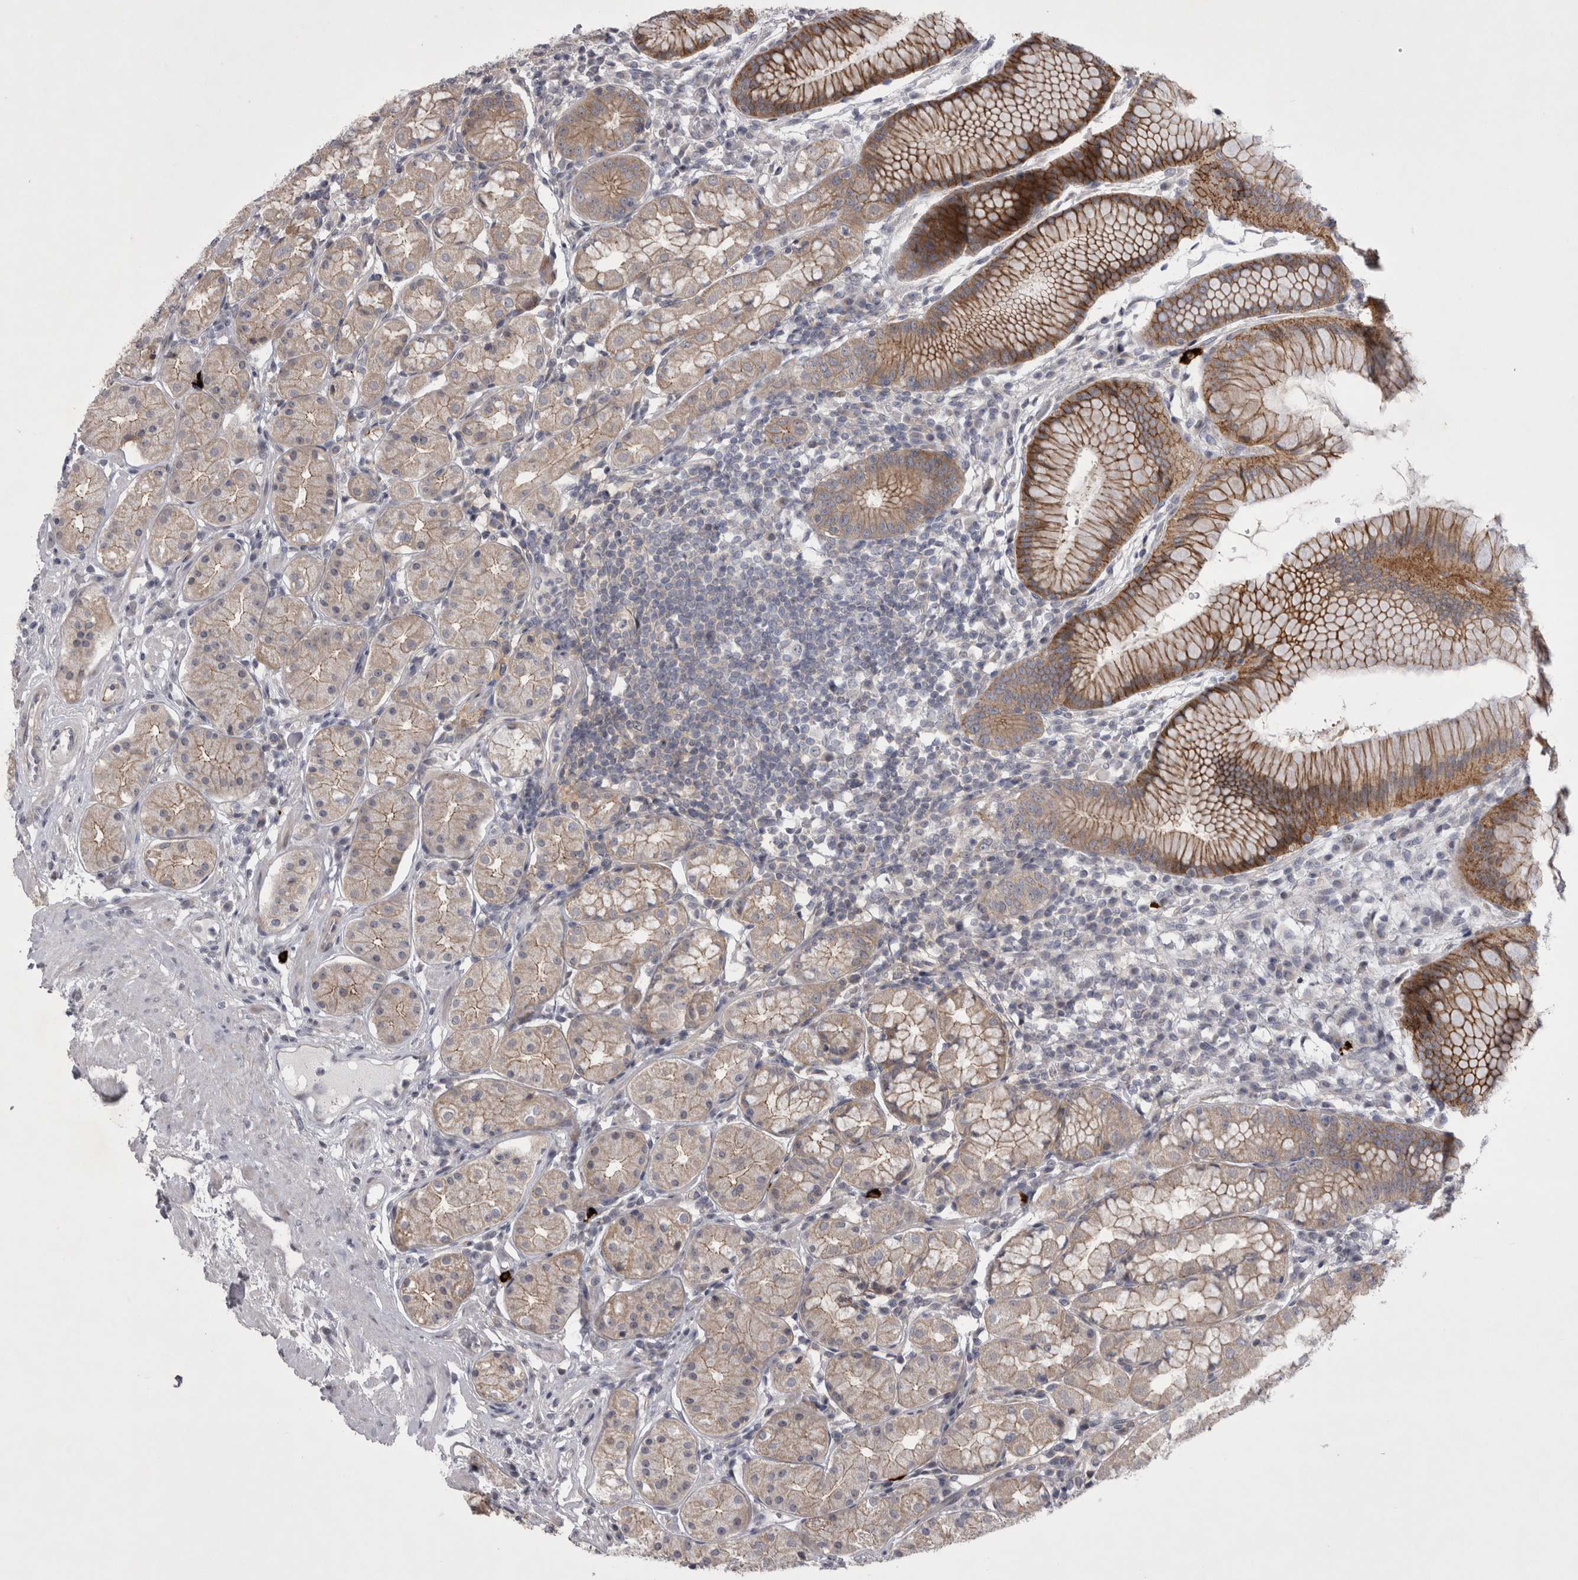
{"staining": {"intensity": "moderate", "quantity": "25%-75%", "location": "cytoplasmic/membranous"}, "tissue": "stomach", "cell_type": "Glandular cells", "image_type": "normal", "snomed": [{"axis": "morphology", "description": "Normal tissue, NOS"}, {"axis": "topography", "description": "Stomach, lower"}], "caption": "About 25%-75% of glandular cells in normal stomach demonstrate moderate cytoplasmic/membranous protein expression as visualized by brown immunohistochemical staining.", "gene": "NENF", "patient": {"sex": "female", "age": 56}}